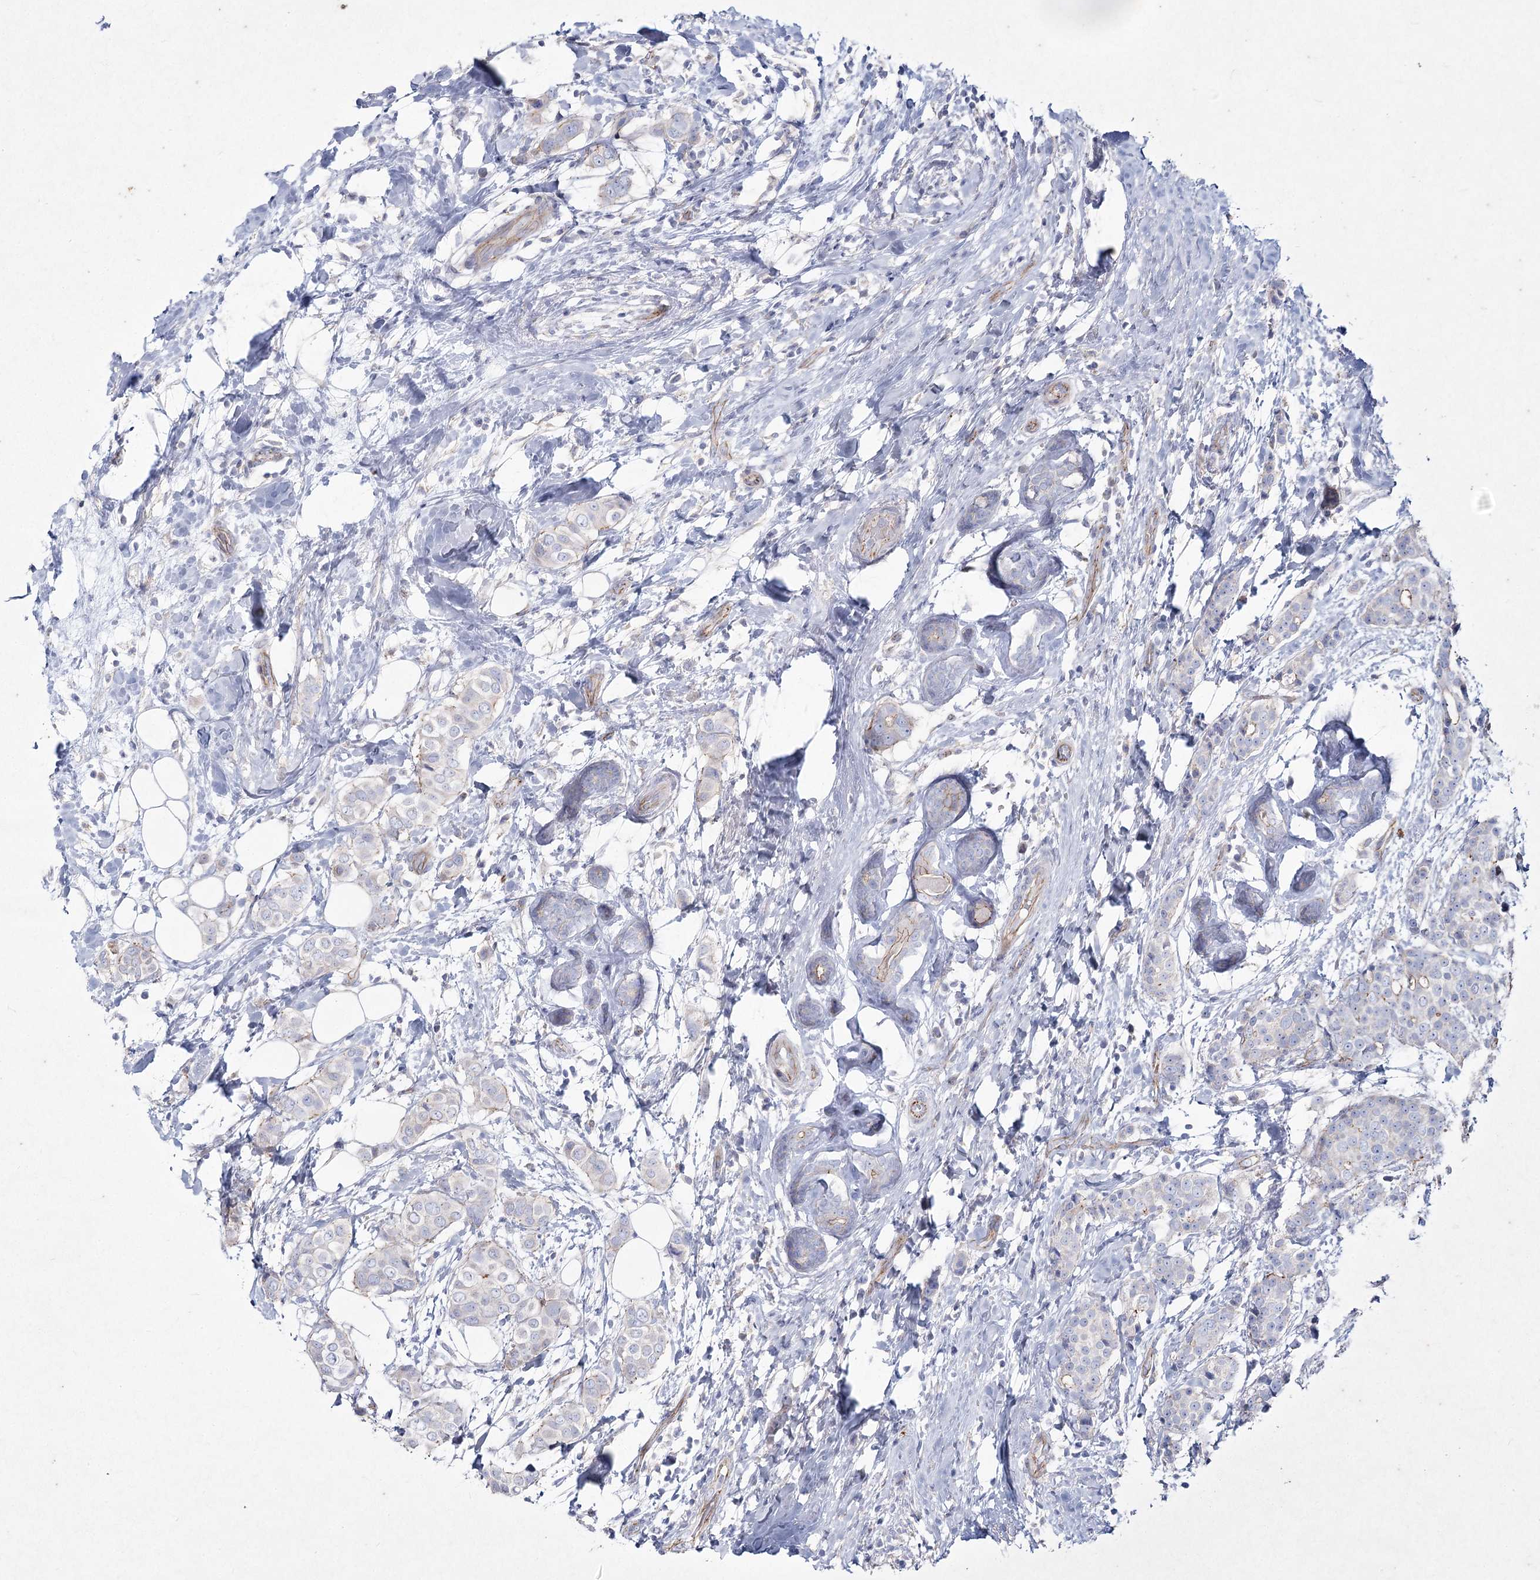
{"staining": {"intensity": "negative", "quantity": "none", "location": "none"}, "tissue": "breast cancer", "cell_type": "Tumor cells", "image_type": "cancer", "snomed": [{"axis": "morphology", "description": "Lobular carcinoma"}, {"axis": "topography", "description": "Breast"}], "caption": "DAB immunohistochemical staining of lobular carcinoma (breast) demonstrates no significant positivity in tumor cells.", "gene": "LDLRAD3", "patient": {"sex": "female", "age": 51}}